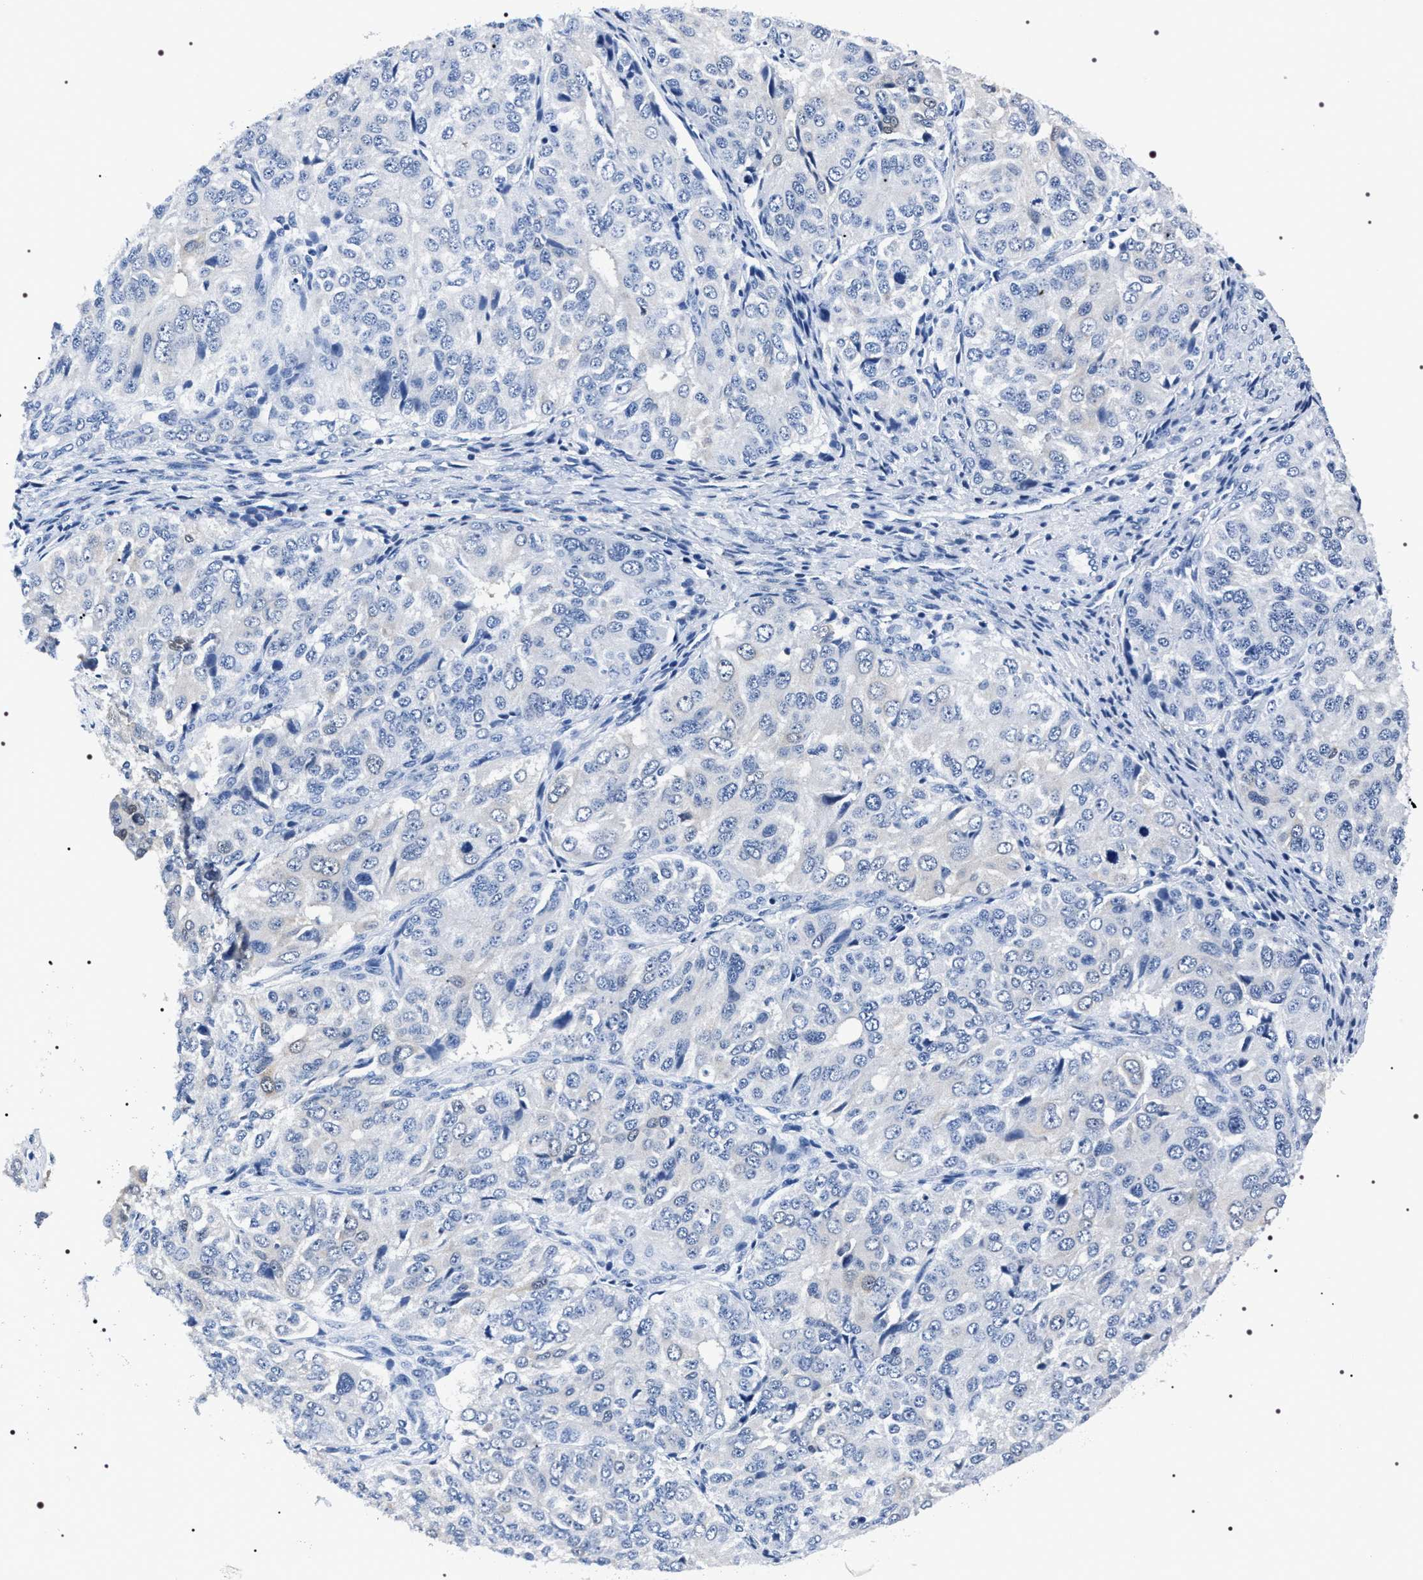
{"staining": {"intensity": "negative", "quantity": "none", "location": "none"}, "tissue": "ovarian cancer", "cell_type": "Tumor cells", "image_type": "cancer", "snomed": [{"axis": "morphology", "description": "Carcinoma, endometroid"}, {"axis": "topography", "description": "Ovary"}], "caption": "Tumor cells are negative for protein expression in human endometroid carcinoma (ovarian).", "gene": "ADH4", "patient": {"sex": "female", "age": 51}}